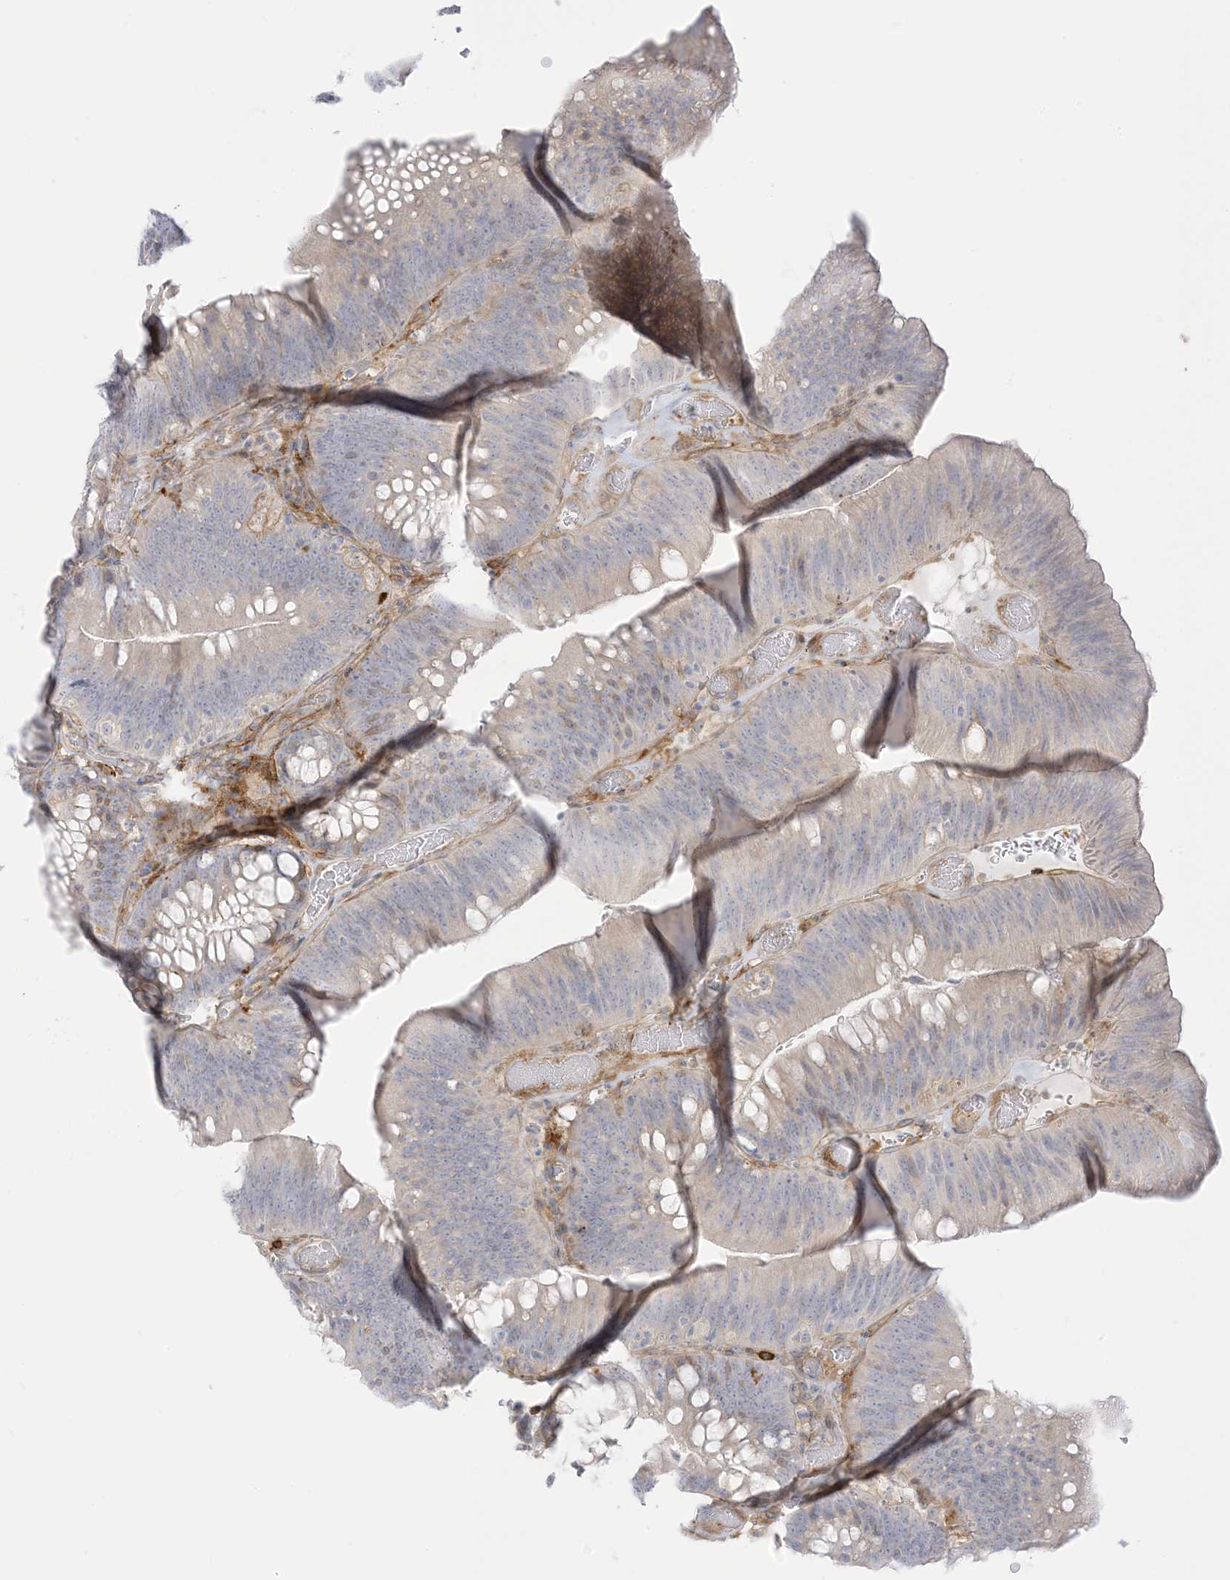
{"staining": {"intensity": "weak", "quantity": "<25%", "location": "cytoplasmic/membranous"}, "tissue": "colorectal cancer", "cell_type": "Tumor cells", "image_type": "cancer", "snomed": [{"axis": "morphology", "description": "Normal tissue, NOS"}, {"axis": "topography", "description": "Colon"}], "caption": "This histopathology image is of colorectal cancer stained with IHC to label a protein in brown with the nuclei are counter-stained blue. There is no expression in tumor cells. The staining is performed using DAB (3,3'-diaminobenzidine) brown chromogen with nuclei counter-stained in using hematoxylin.", "gene": "ICMT", "patient": {"sex": "female", "age": 82}}